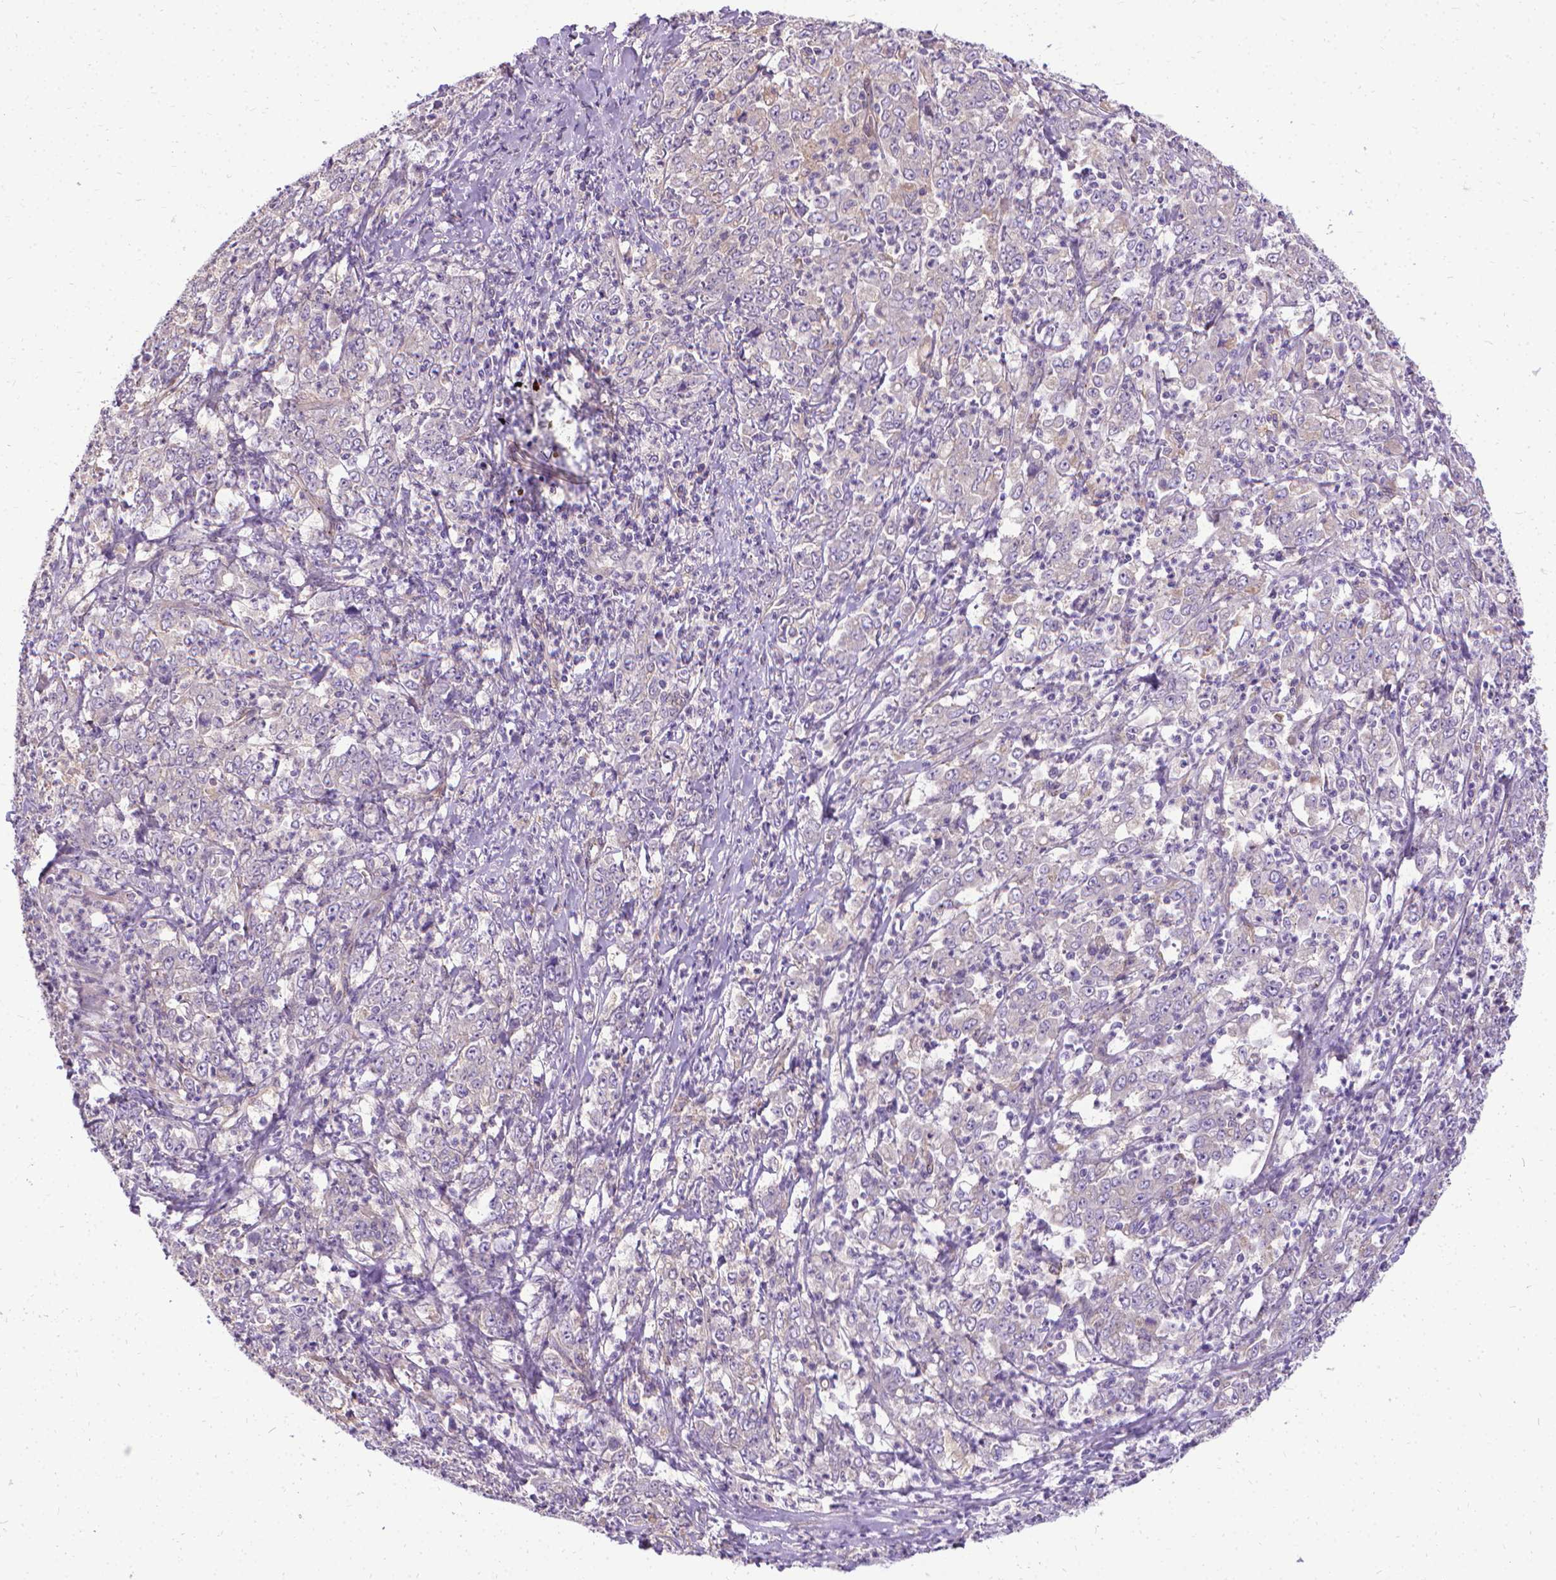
{"staining": {"intensity": "negative", "quantity": "none", "location": "none"}, "tissue": "stomach cancer", "cell_type": "Tumor cells", "image_type": "cancer", "snomed": [{"axis": "morphology", "description": "Adenocarcinoma, NOS"}, {"axis": "topography", "description": "Stomach, lower"}], "caption": "Stomach cancer (adenocarcinoma) stained for a protein using immunohistochemistry reveals no staining tumor cells.", "gene": "CFAP299", "patient": {"sex": "female", "age": 71}}